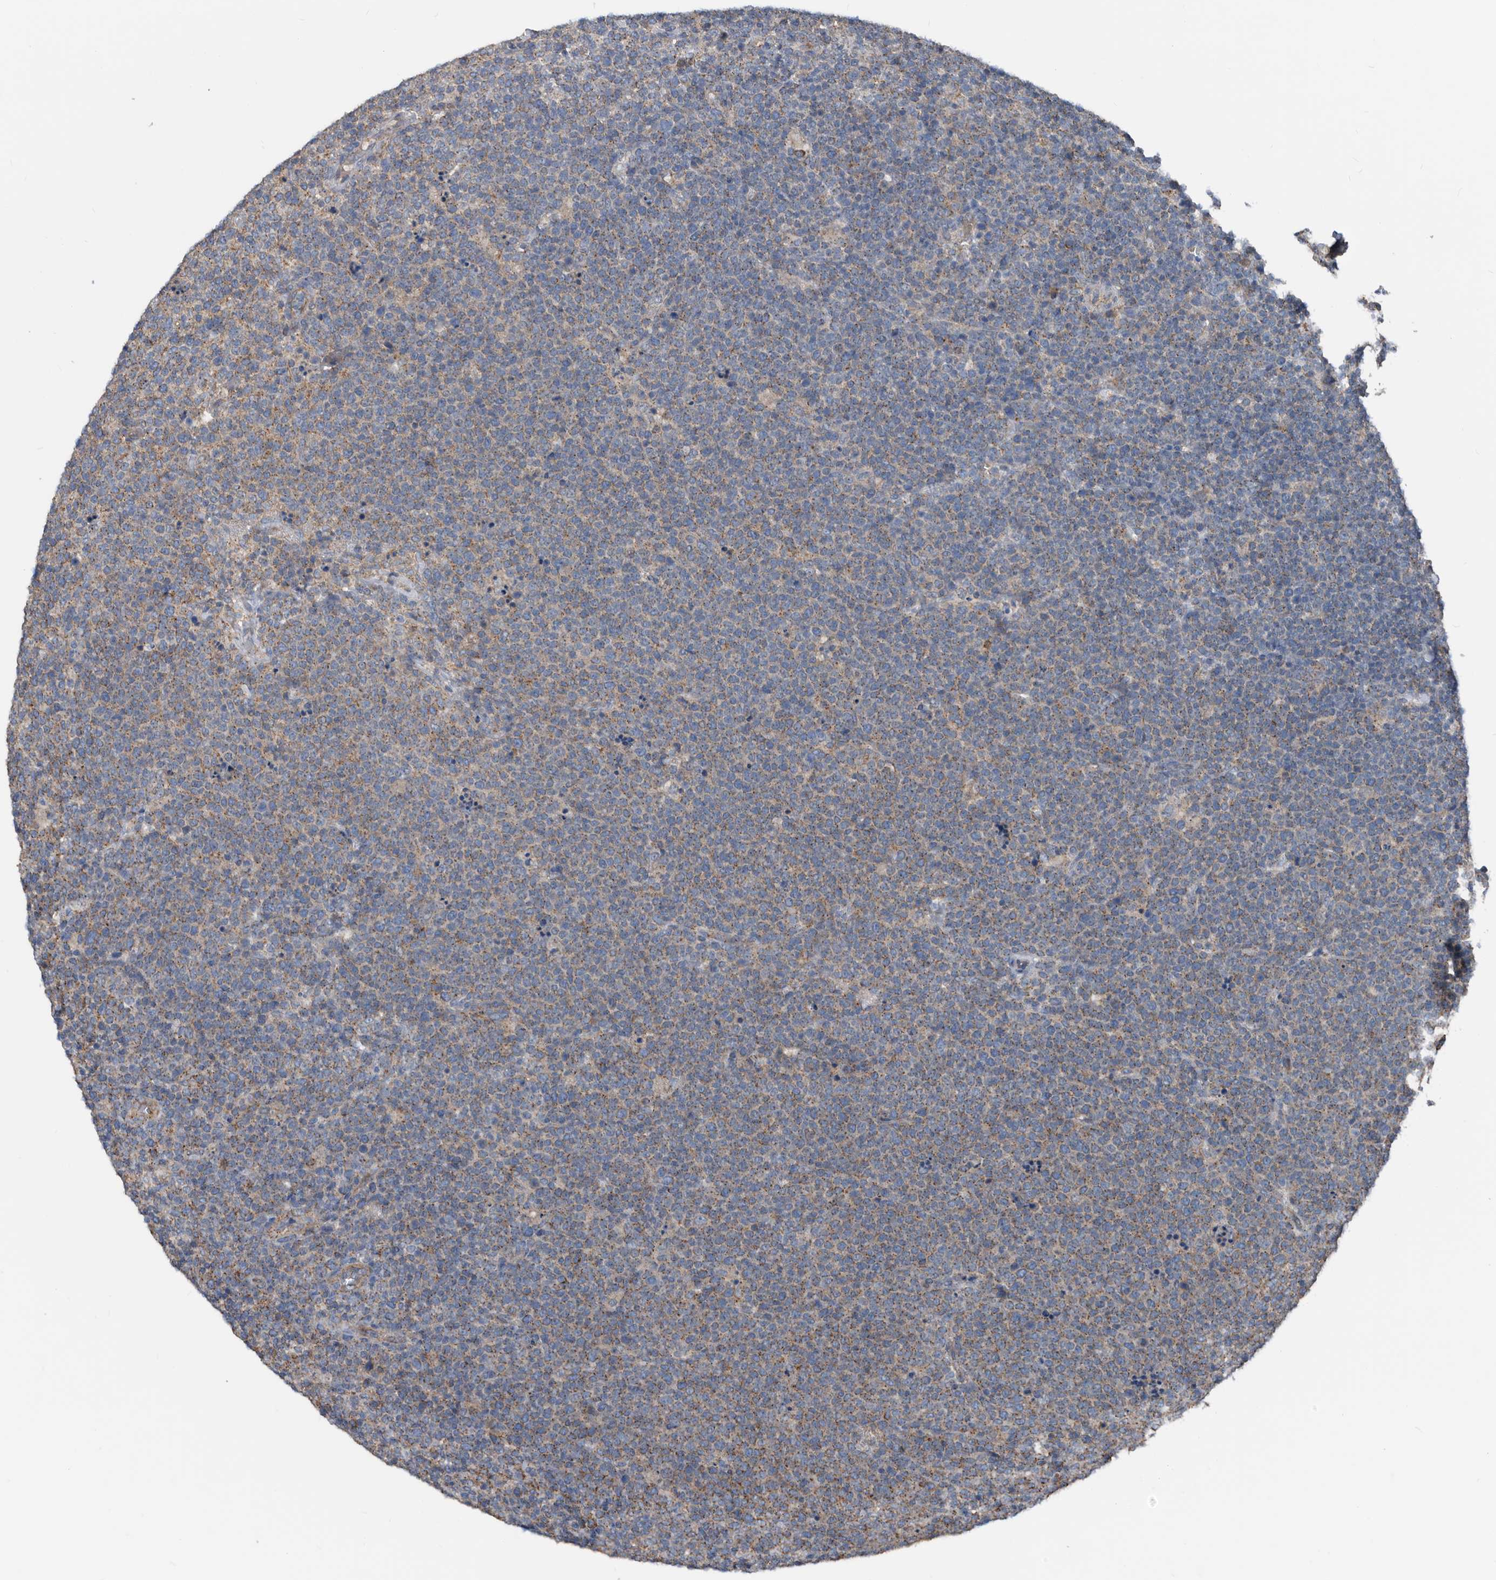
{"staining": {"intensity": "moderate", "quantity": ">75%", "location": "cytoplasmic/membranous"}, "tissue": "lymphoma", "cell_type": "Tumor cells", "image_type": "cancer", "snomed": [{"axis": "morphology", "description": "Malignant lymphoma, non-Hodgkin's type, High grade"}, {"axis": "topography", "description": "Lymph node"}], "caption": "Protein expression analysis of human malignant lymphoma, non-Hodgkin's type (high-grade) reveals moderate cytoplasmic/membranous positivity in about >75% of tumor cells.", "gene": "AFAP1", "patient": {"sex": "male", "age": 61}}